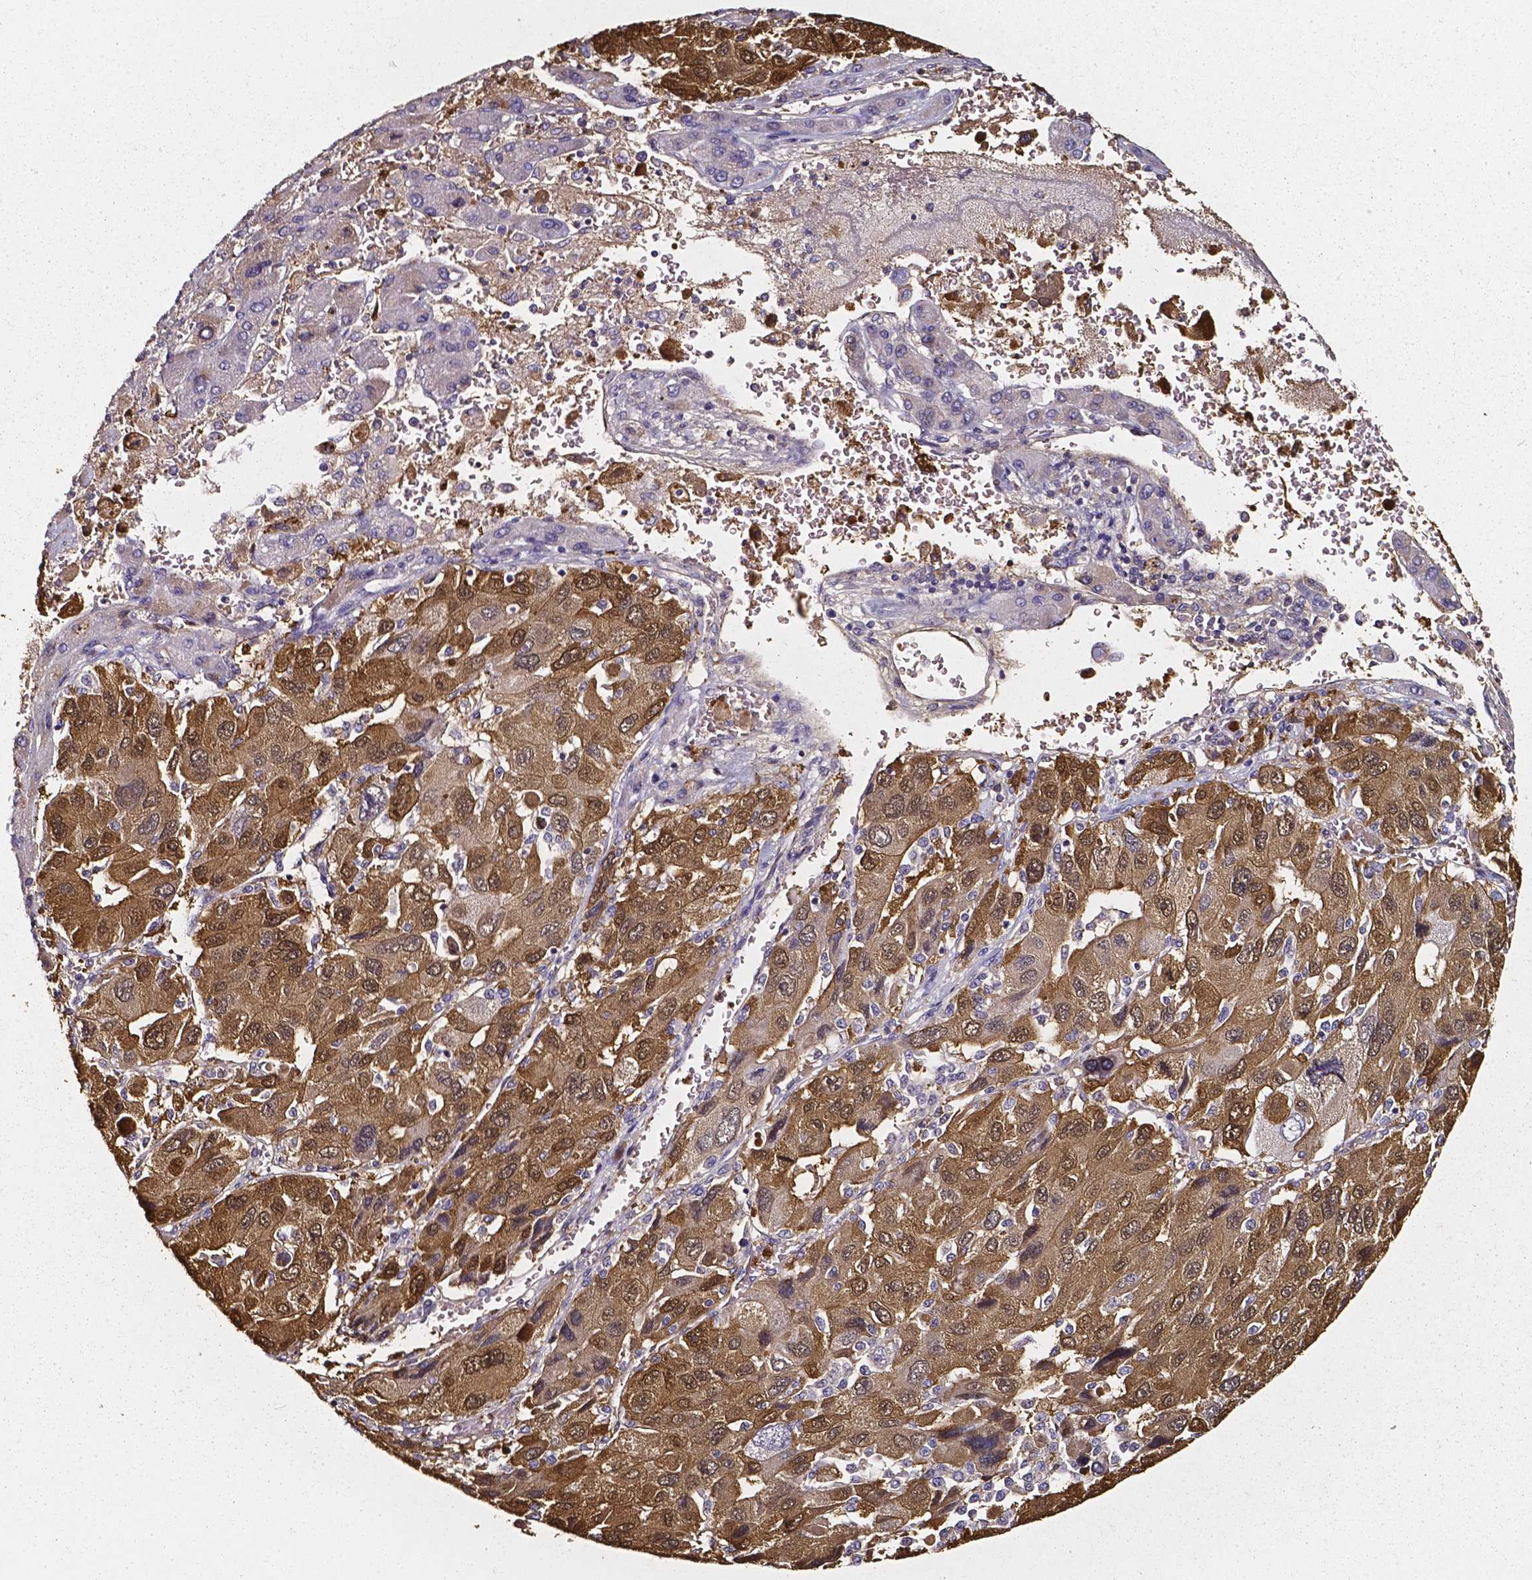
{"staining": {"intensity": "moderate", "quantity": "25%-75%", "location": "cytoplasmic/membranous,nuclear"}, "tissue": "liver cancer", "cell_type": "Tumor cells", "image_type": "cancer", "snomed": [{"axis": "morphology", "description": "Carcinoma, Hepatocellular, NOS"}, {"axis": "topography", "description": "Liver"}], "caption": "Immunohistochemical staining of human liver hepatocellular carcinoma shows medium levels of moderate cytoplasmic/membranous and nuclear protein staining in approximately 25%-75% of tumor cells.", "gene": "AKR1B10", "patient": {"sex": "female", "age": 41}}